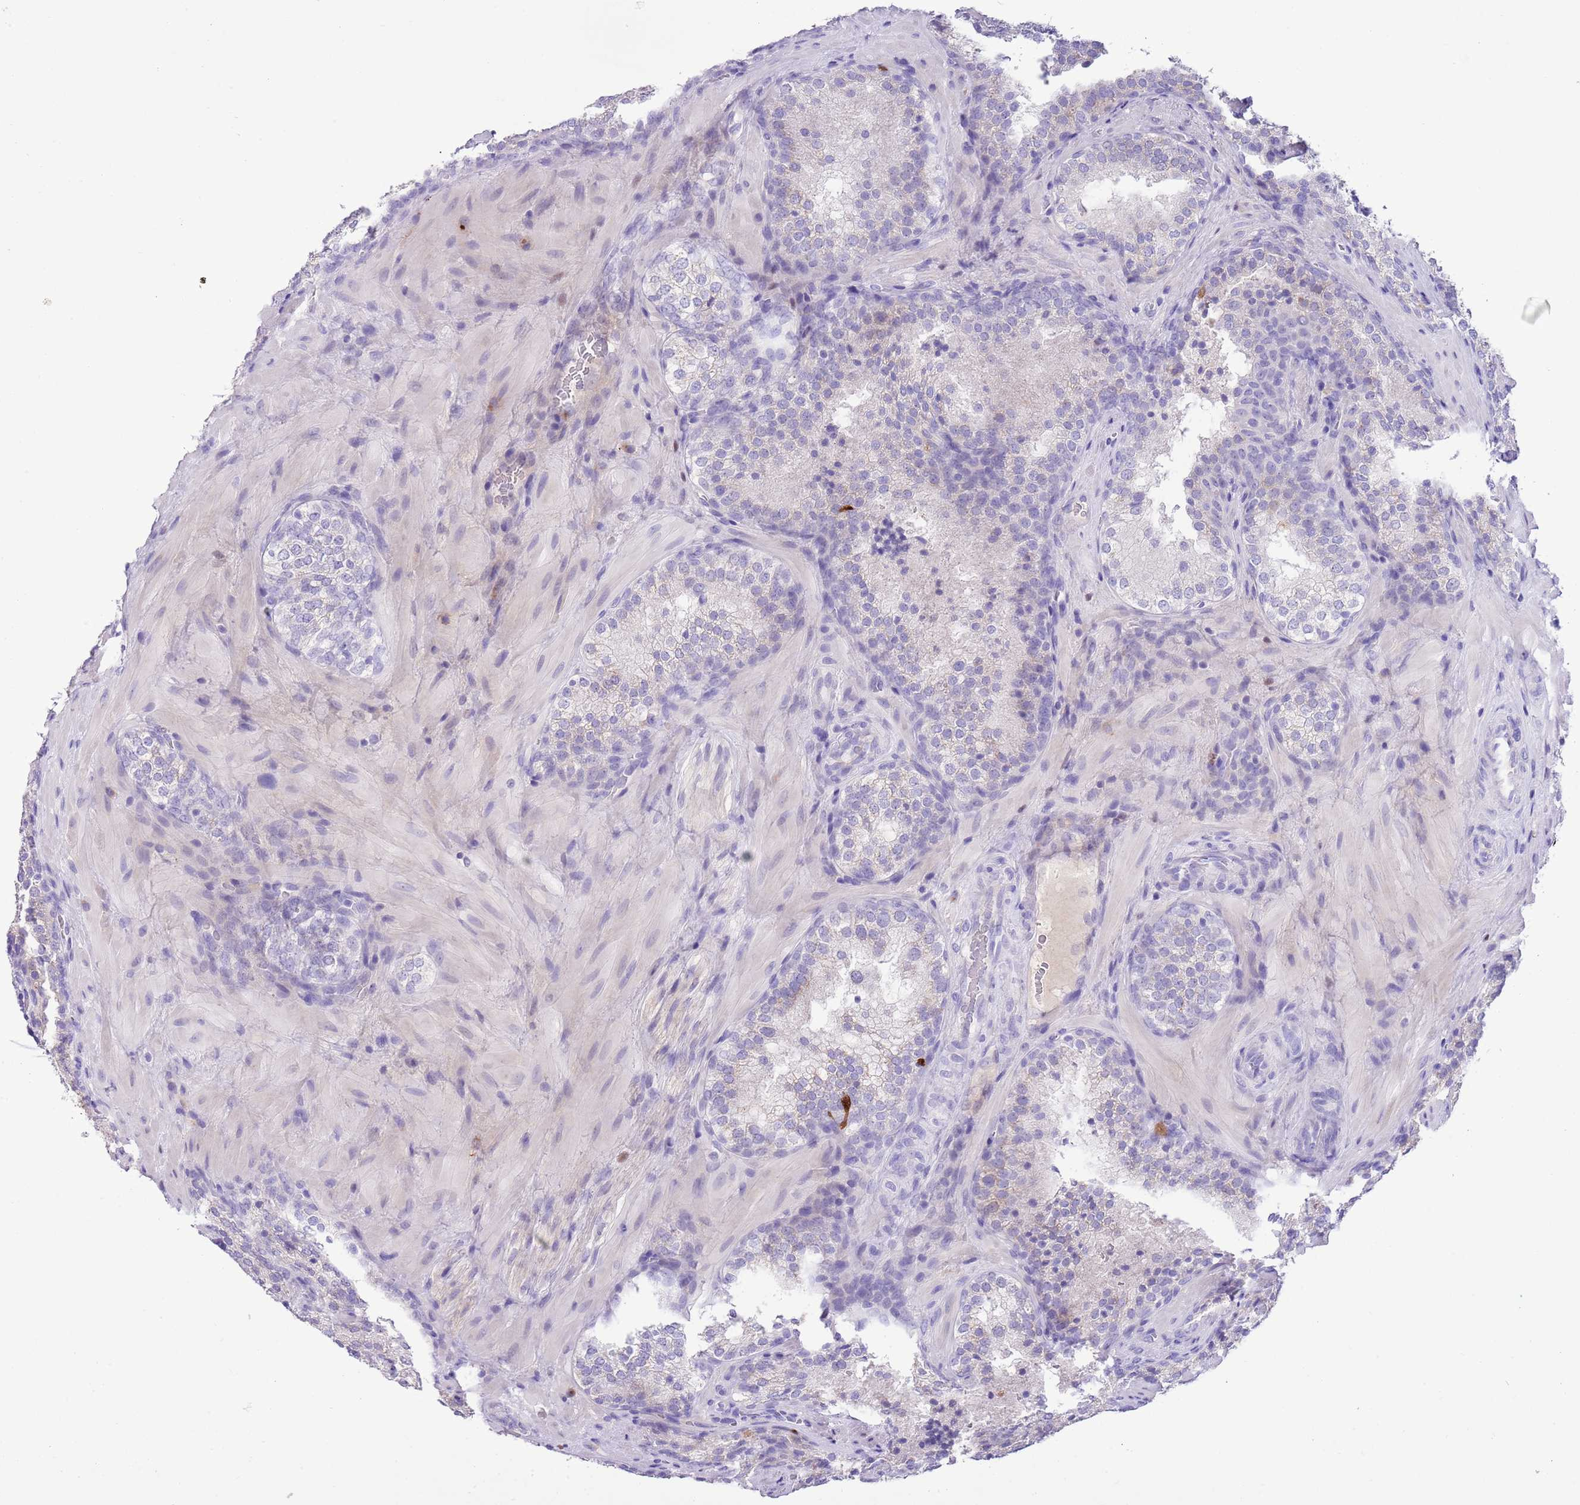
{"staining": {"intensity": "negative", "quantity": "none", "location": "none"}, "tissue": "prostate cancer", "cell_type": "Tumor cells", "image_type": "cancer", "snomed": [{"axis": "morphology", "description": "Adenocarcinoma, High grade"}, {"axis": "topography", "description": "Prostate"}], "caption": "This is an IHC micrograph of human prostate adenocarcinoma (high-grade). There is no expression in tumor cells.", "gene": "CLEC2A", "patient": {"sex": "male", "age": 56}}